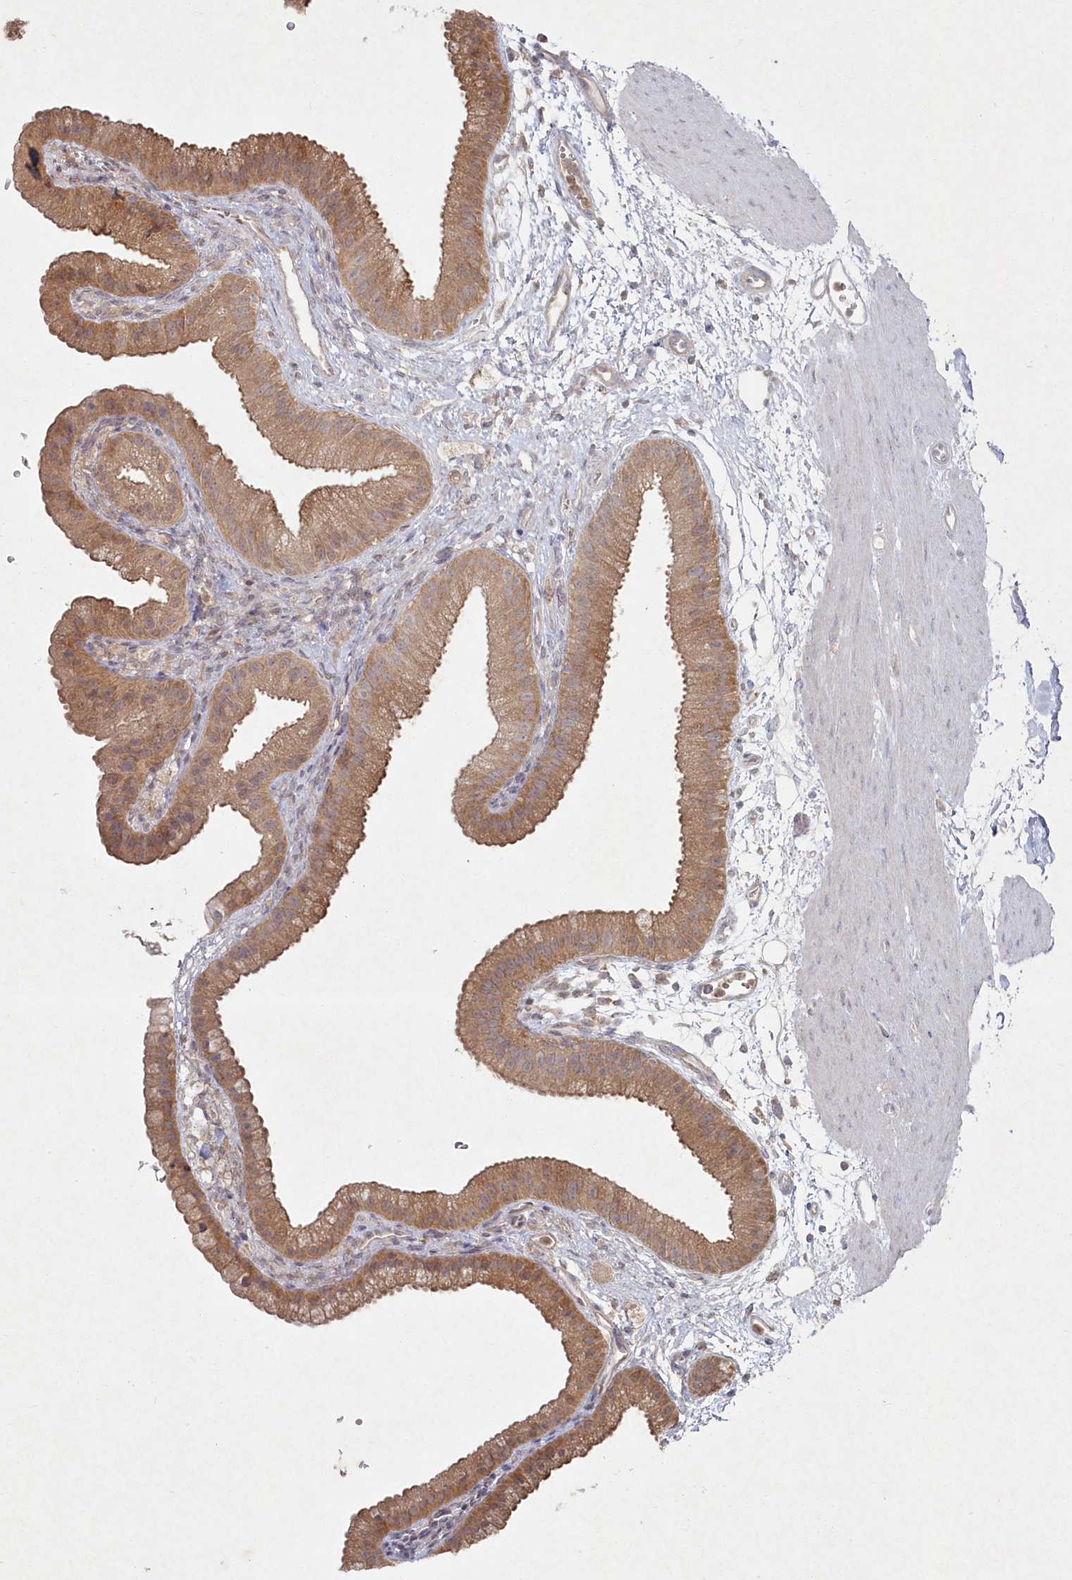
{"staining": {"intensity": "moderate", "quantity": ">75%", "location": "cytoplasmic/membranous"}, "tissue": "gallbladder", "cell_type": "Glandular cells", "image_type": "normal", "snomed": [{"axis": "morphology", "description": "Normal tissue, NOS"}, {"axis": "topography", "description": "Gallbladder"}], "caption": "Immunohistochemistry (IHC) of unremarkable gallbladder exhibits medium levels of moderate cytoplasmic/membranous expression in approximately >75% of glandular cells.", "gene": "TGFBRAP1", "patient": {"sex": "female", "age": 64}}